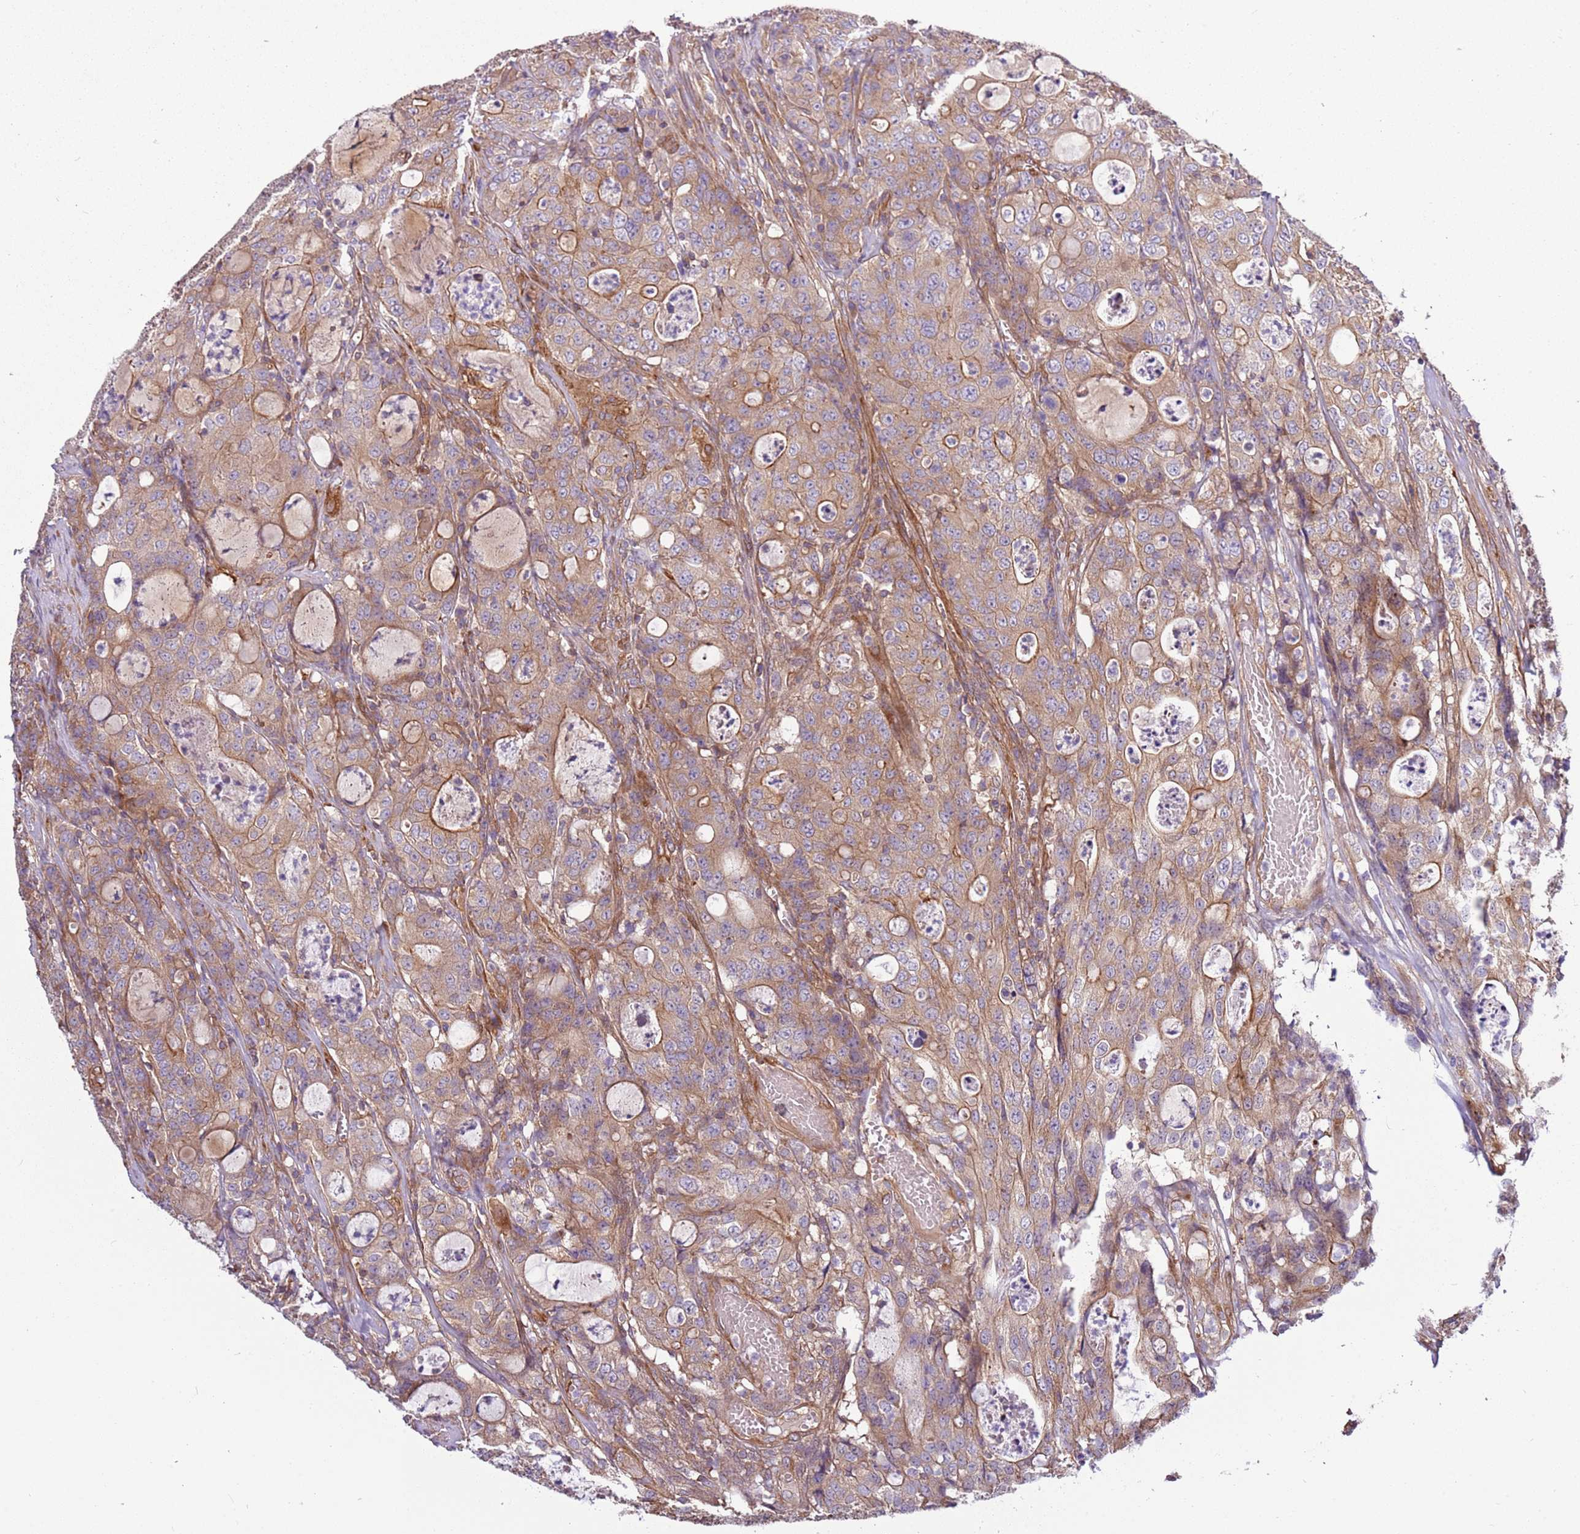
{"staining": {"intensity": "moderate", "quantity": ">75%", "location": "cytoplasmic/membranous"}, "tissue": "colorectal cancer", "cell_type": "Tumor cells", "image_type": "cancer", "snomed": [{"axis": "morphology", "description": "Adenocarcinoma, NOS"}, {"axis": "topography", "description": "Colon"}], "caption": "Brown immunohistochemical staining in human colorectal adenocarcinoma displays moderate cytoplasmic/membranous staining in approximately >75% of tumor cells.", "gene": "GNL1", "patient": {"sex": "male", "age": 83}}